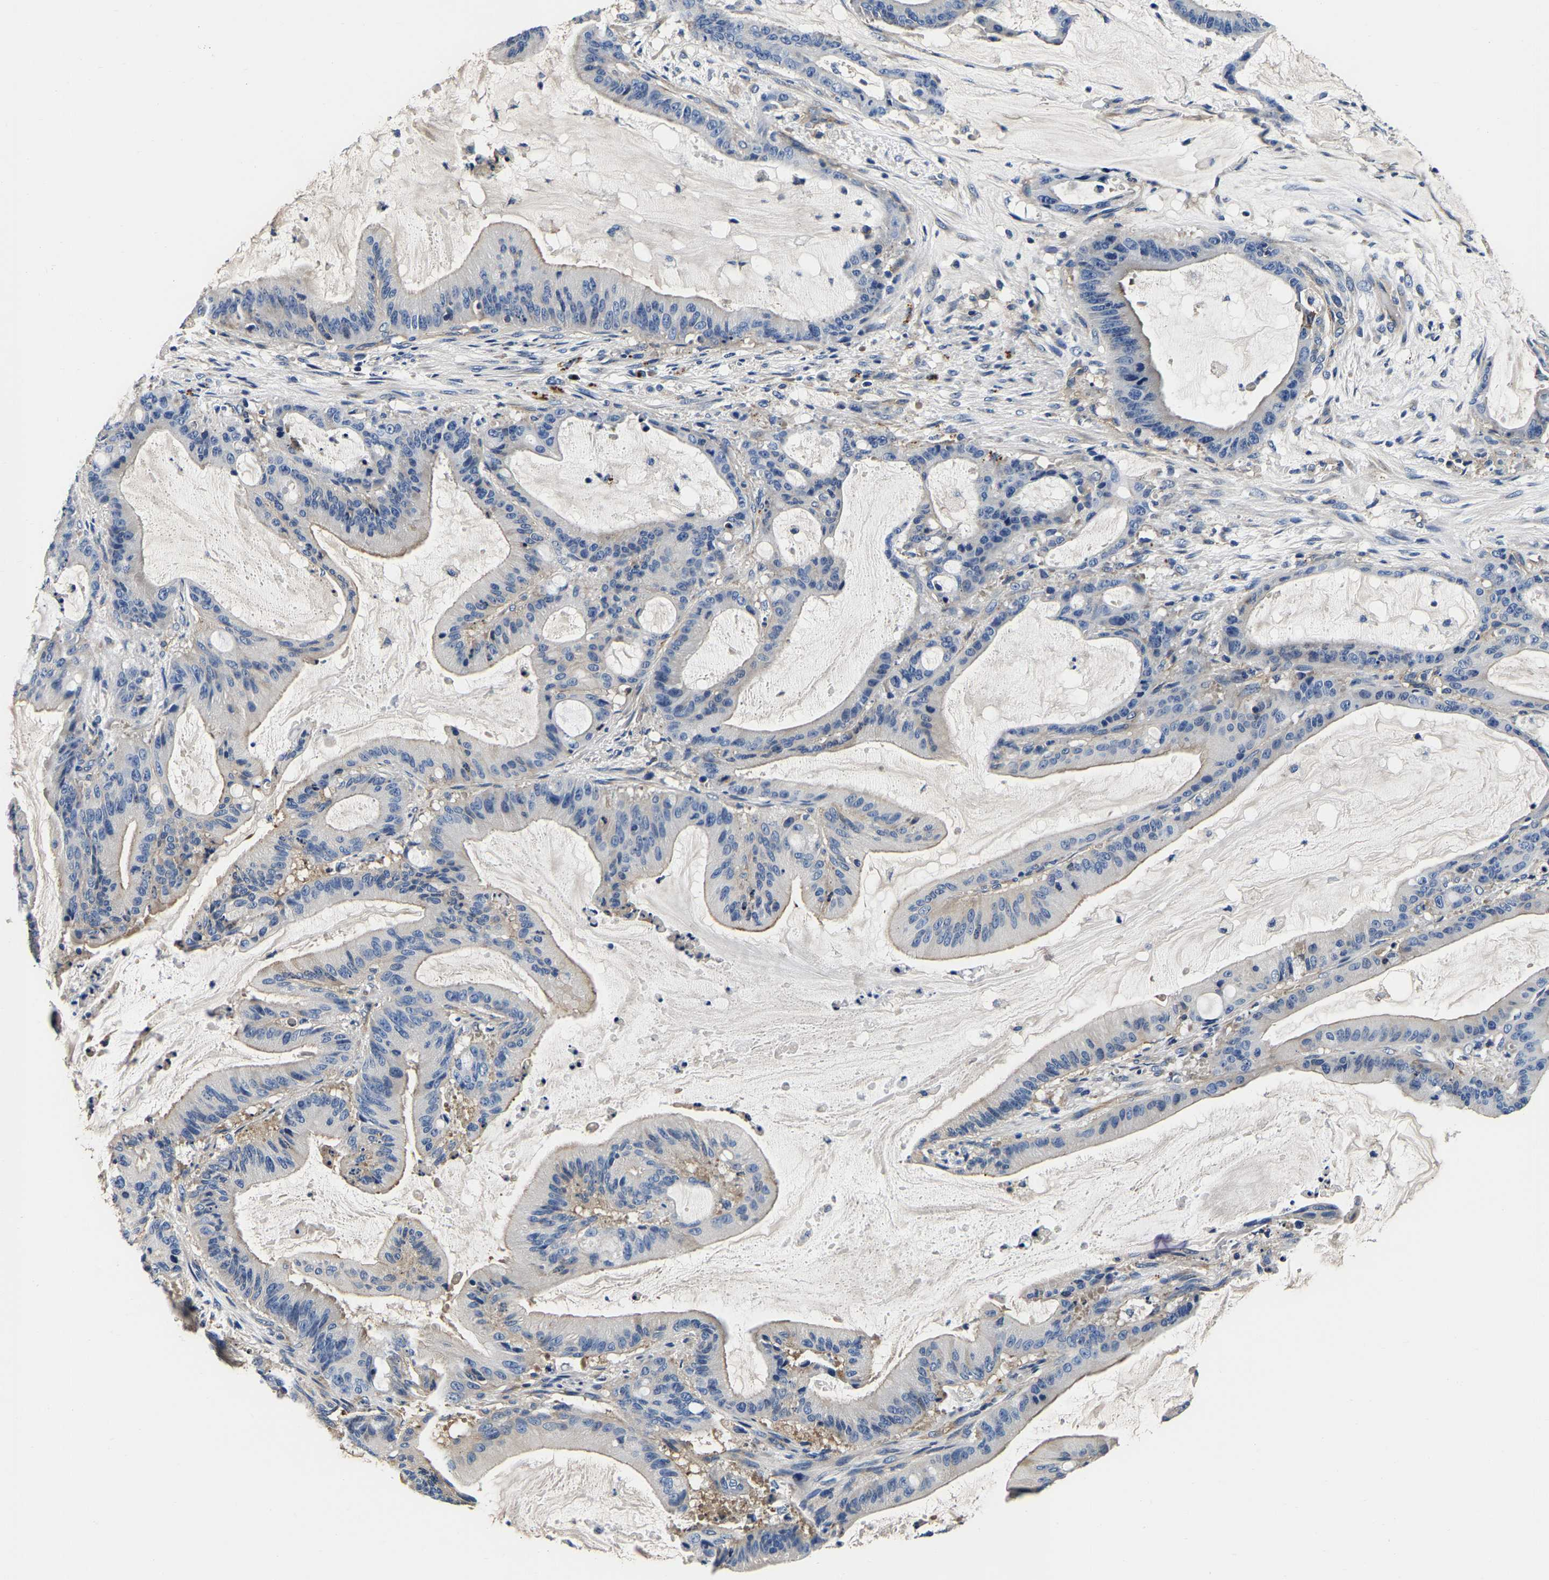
{"staining": {"intensity": "negative", "quantity": "none", "location": "none"}, "tissue": "liver cancer", "cell_type": "Tumor cells", "image_type": "cancer", "snomed": [{"axis": "morphology", "description": "Normal tissue, NOS"}, {"axis": "morphology", "description": "Cholangiocarcinoma"}, {"axis": "topography", "description": "Liver"}, {"axis": "topography", "description": "Peripheral nerve tissue"}], "caption": "A high-resolution image shows immunohistochemistry staining of liver cancer, which displays no significant positivity in tumor cells.", "gene": "SH3GLB1", "patient": {"sex": "female", "age": 73}}